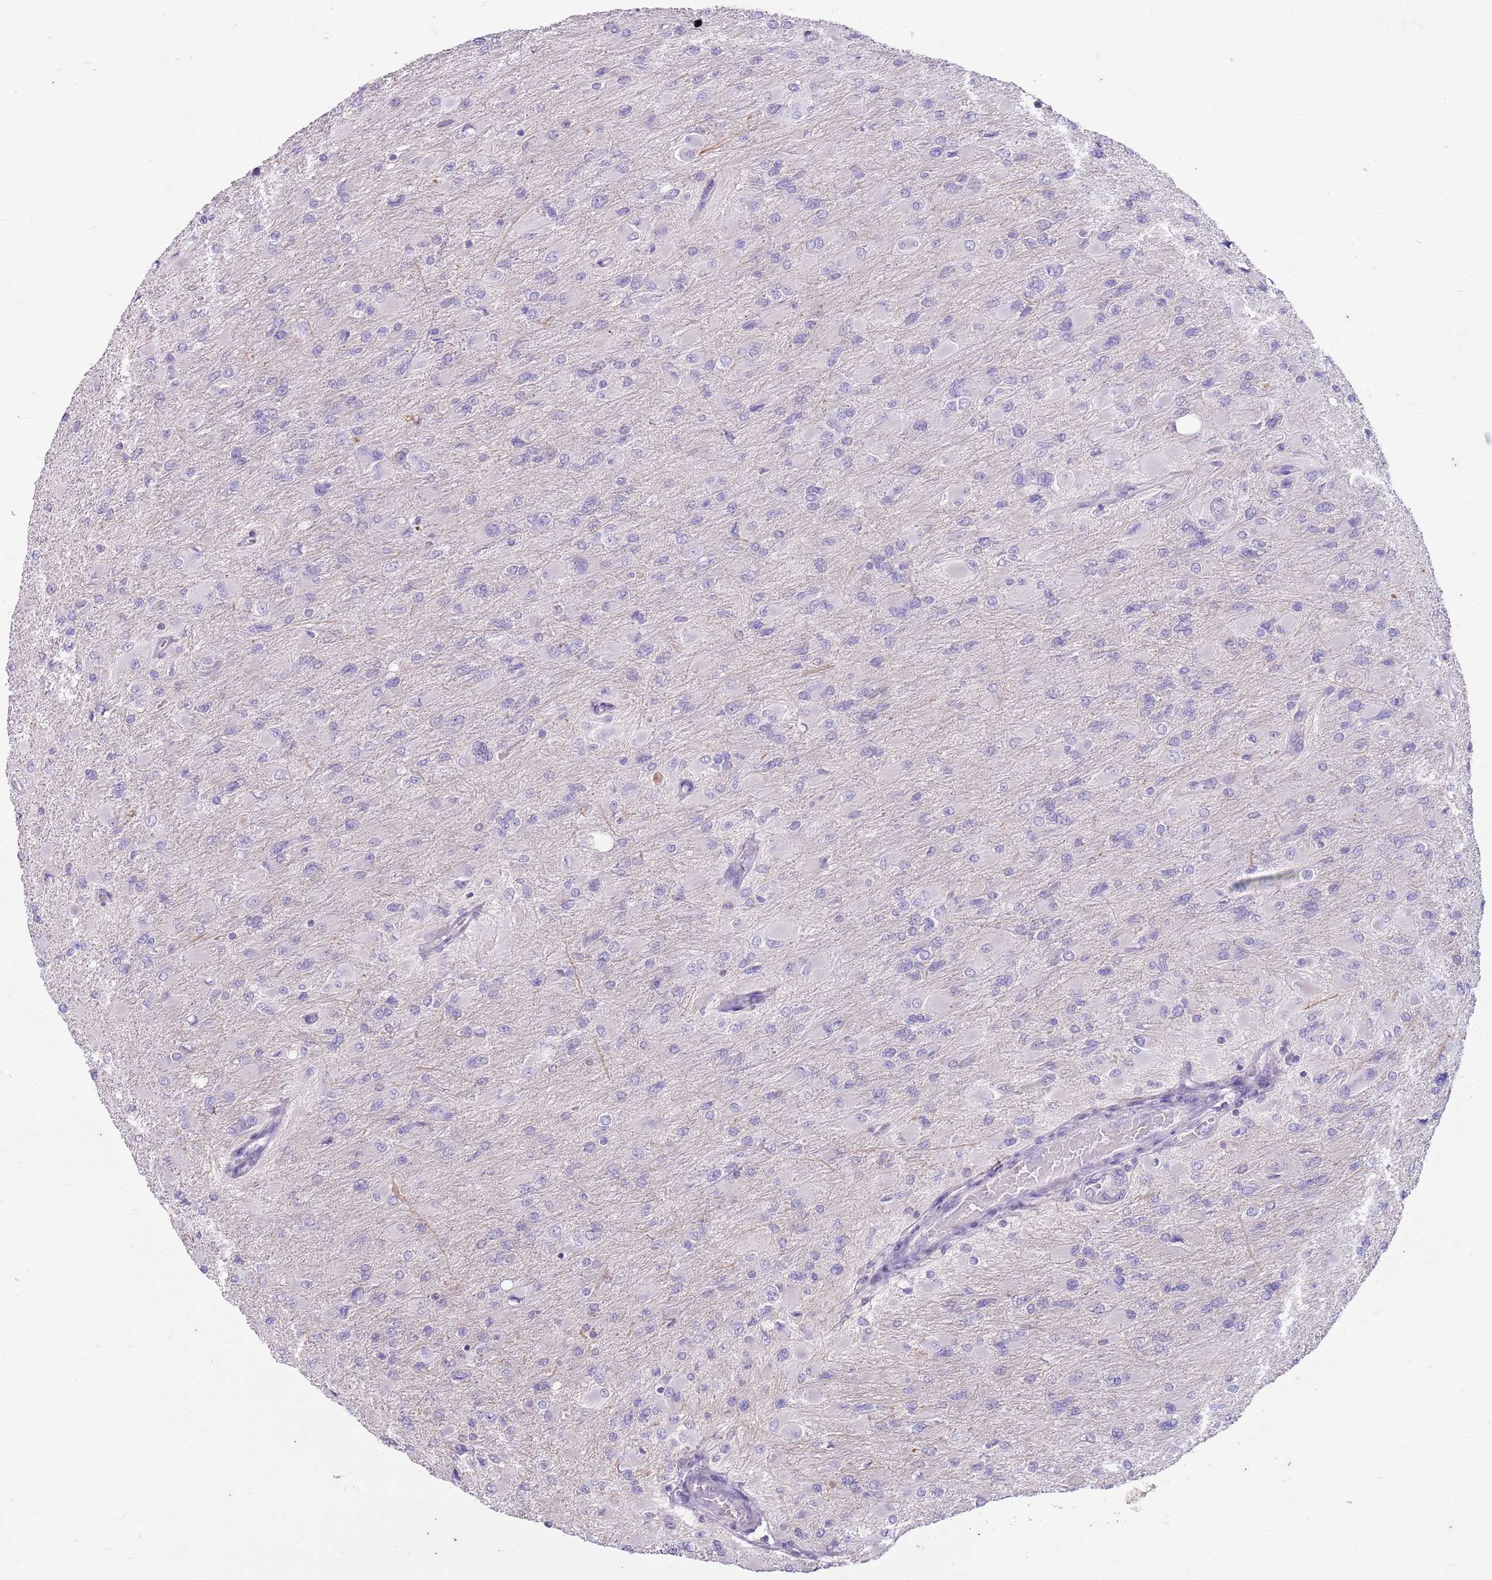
{"staining": {"intensity": "negative", "quantity": "none", "location": "none"}, "tissue": "glioma", "cell_type": "Tumor cells", "image_type": "cancer", "snomed": [{"axis": "morphology", "description": "Glioma, malignant, High grade"}, {"axis": "topography", "description": "Cerebral cortex"}], "caption": "This is a image of IHC staining of glioma, which shows no expression in tumor cells. (Immunohistochemistry (ihc), brightfield microscopy, high magnification).", "gene": "CNPPD1", "patient": {"sex": "female", "age": 36}}